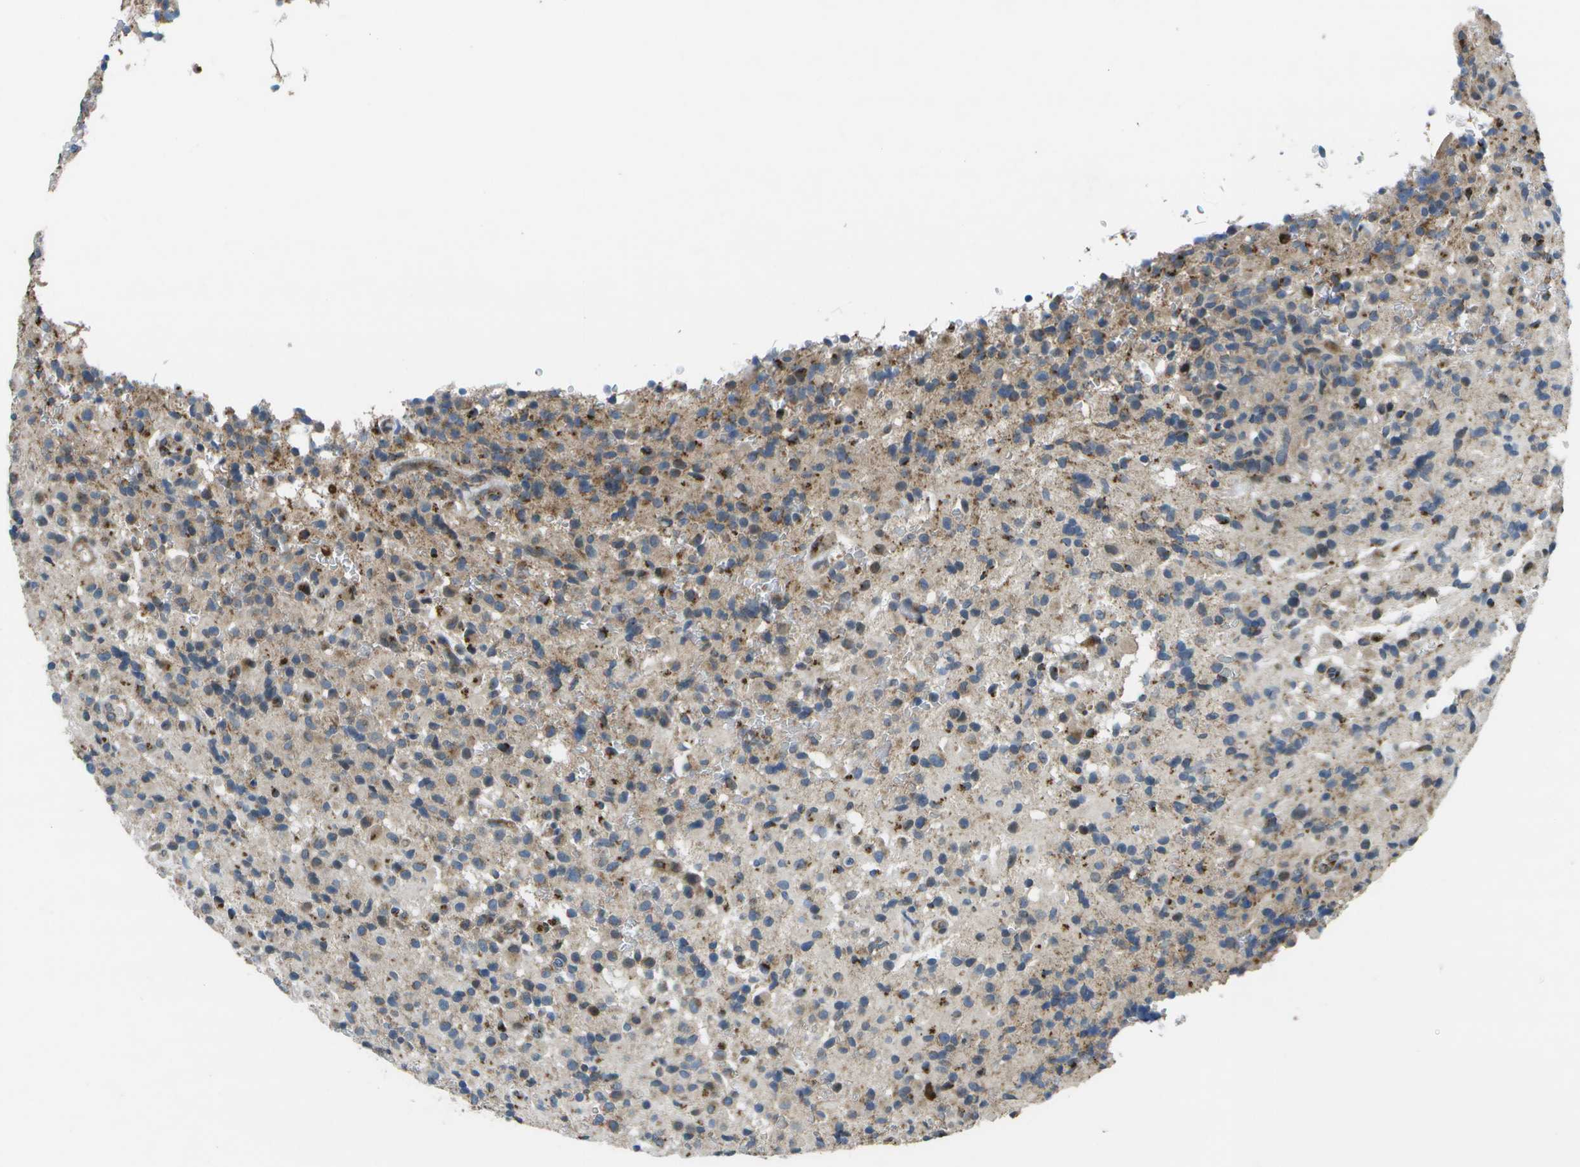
{"staining": {"intensity": "moderate", "quantity": "25%-75%", "location": "cytoplasmic/membranous"}, "tissue": "glioma", "cell_type": "Tumor cells", "image_type": "cancer", "snomed": [{"axis": "morphology", "description": "Glioma, malignant, High grade"}, {"axis": "topography", "description": "Brain"}], "caption": "A brown stain labels moderate cytoplasmic/membranous staining of a protein in glioma tumor cells.", "gene": "GALNT15", "patient": {"sex": "male", "age": 71}}